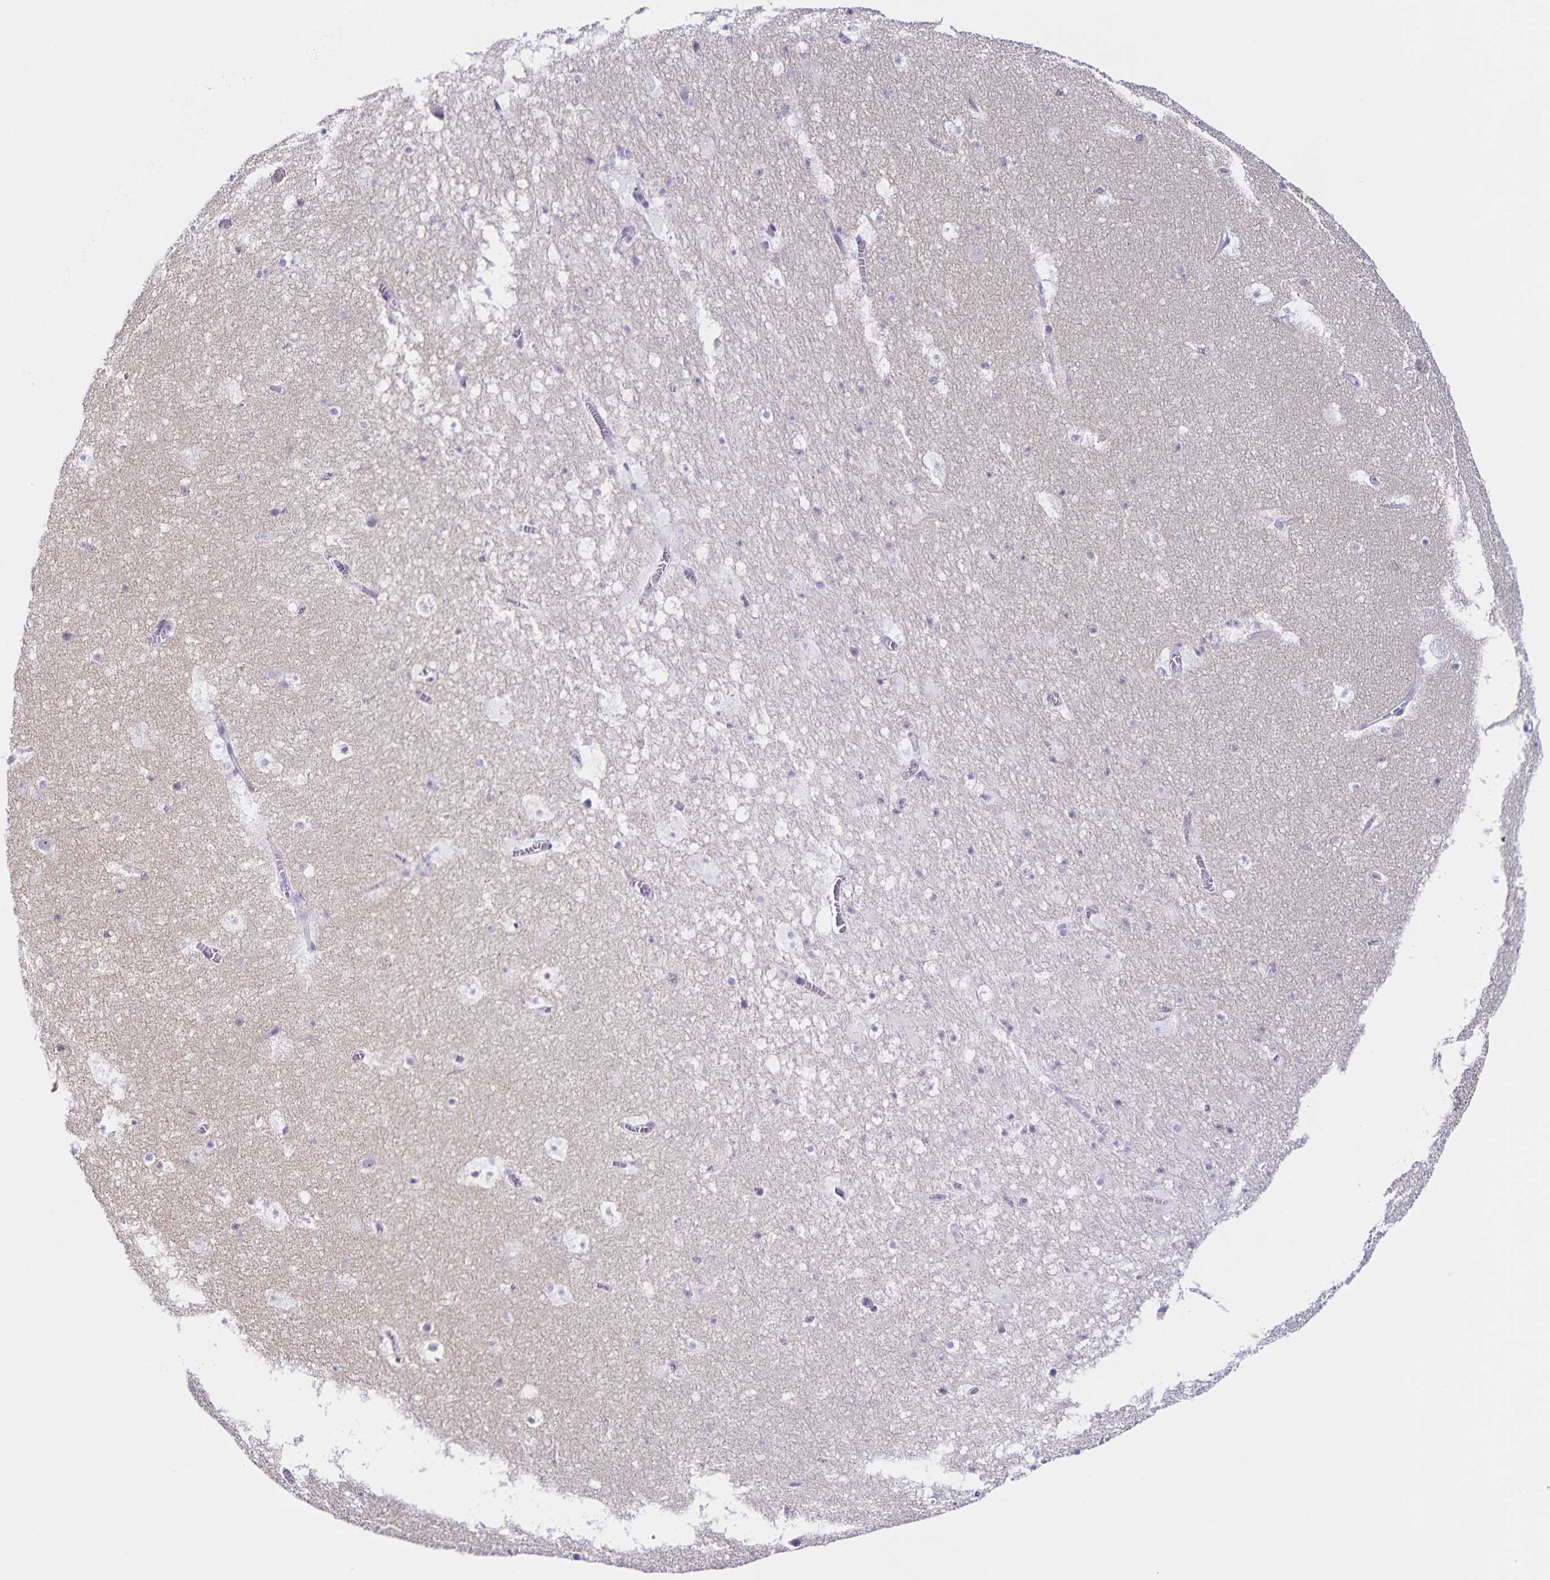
{"staining": {"intensity": "negative", "quantity": "none", "location": "none"}, "tissue": "hippocampus", "cell_type": "Glial cells", "image_type": "normal", "snomed": [{"axis": "morphology", "description": "Normal tissue, NOS"}, {"axis": "topography", "description": "Hippocampus"}], "caption": "Human hippocampus stained for a protein using immunohistochemistry (IHC) shows no expression in glial cells.", "gene": "FAM170A", "patient": {"sex": "female", "age": 42}}